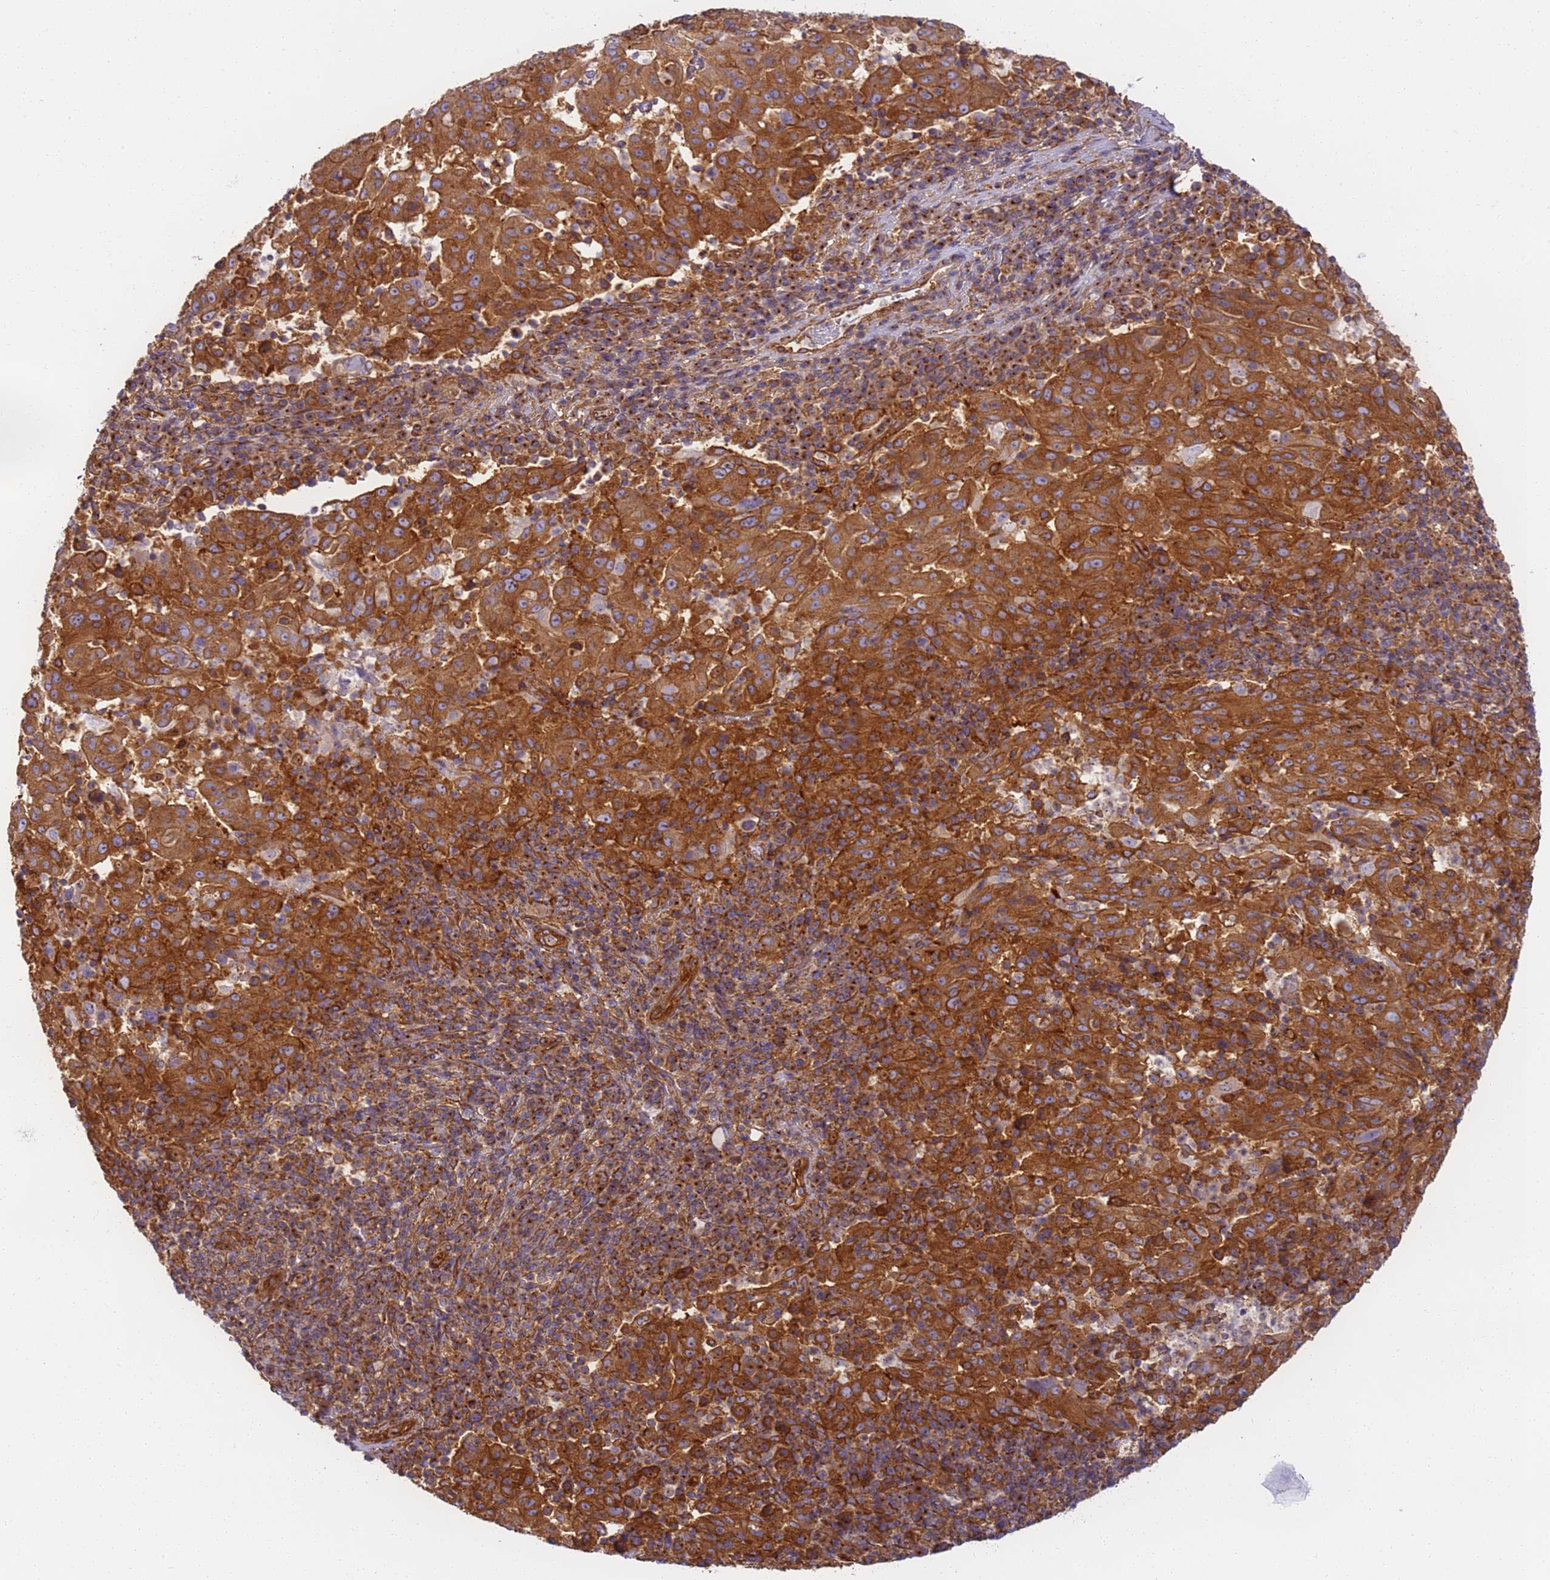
{"staining": {"intensity": "strong", "quantity": ">75%", "location": "cytoplasmic/membranous"}, "tissue": "pancreatic cancer", "cell_type": "Tumor cells", "image_type": "cancer", "snomed": [{"axis": "morphology", "description": "Adenocarcinoma, NOS"}, {"axis": "topography", "description": "Pancreas"}], "caption": "Human adenocarcinoma (pancreatic) stained with a brown dye demonstrates strong cytoplasmic/membranous positive expression in about >75% of tumor cells.", "gene": "DYNC1I2", "patient": {"sex": "male", "age": 63}}